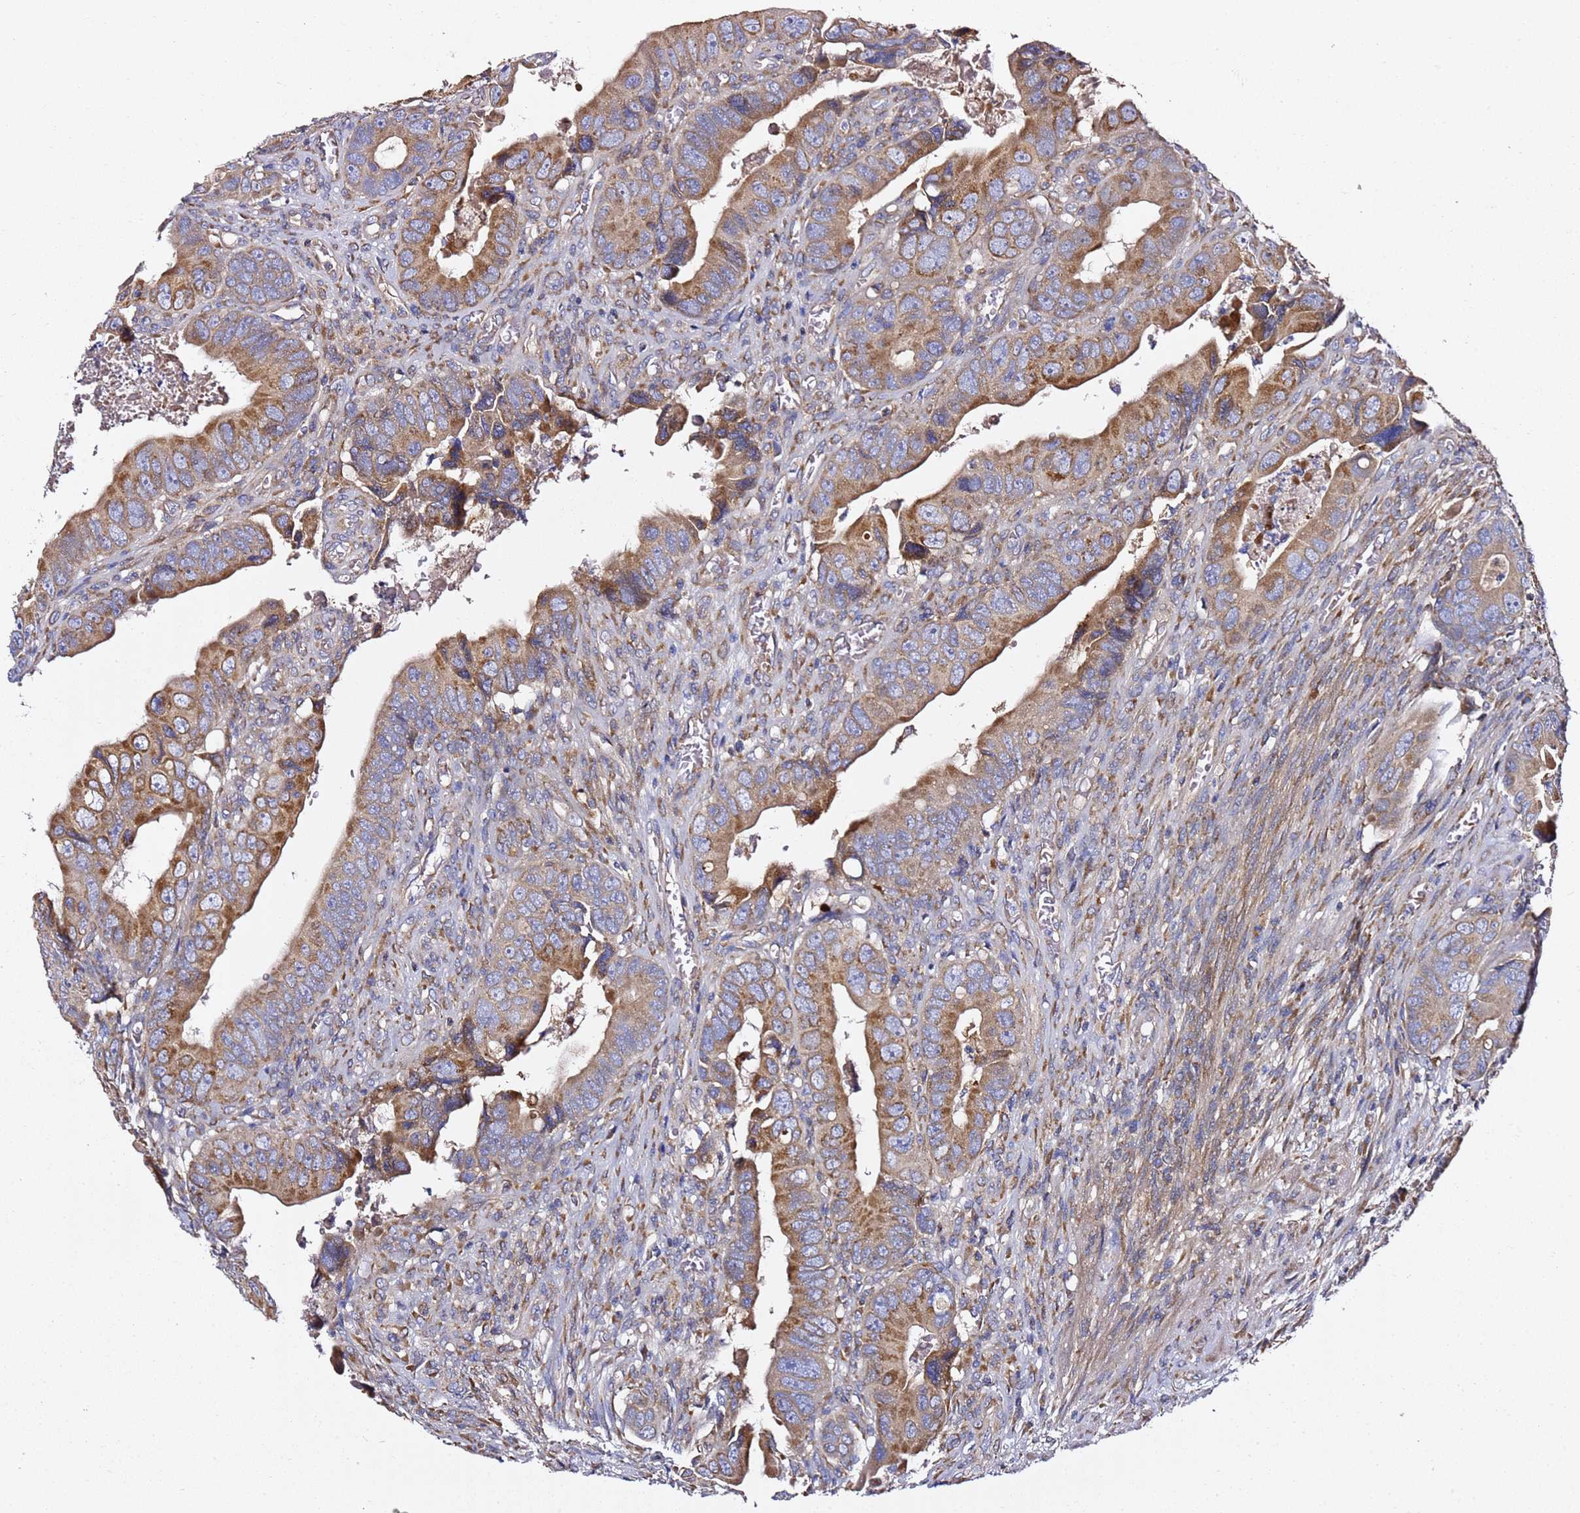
{"staining": {"intensity": "moderate", "quantity": ">75%", "location": "cytoplasmic/membranous"}, "tissue": "colorectal cancer", "cell_type": "Tumor cells", "image_type": "cancer", "snomed": [{"axis": "morphology", "description": "Adenocarcinoma, NOS"}, {"axis": "topography", "description": "Rectum"}], "caption": "About >75% of tumor cells in human colorectal cancer (adenocarcinoma) display moderate cytoplasmic/membranous protein positivity as visualized by brown immunohistochemical staining.", "gene": "C19orf12", "patient": {"sex": "female", "age": 78}}